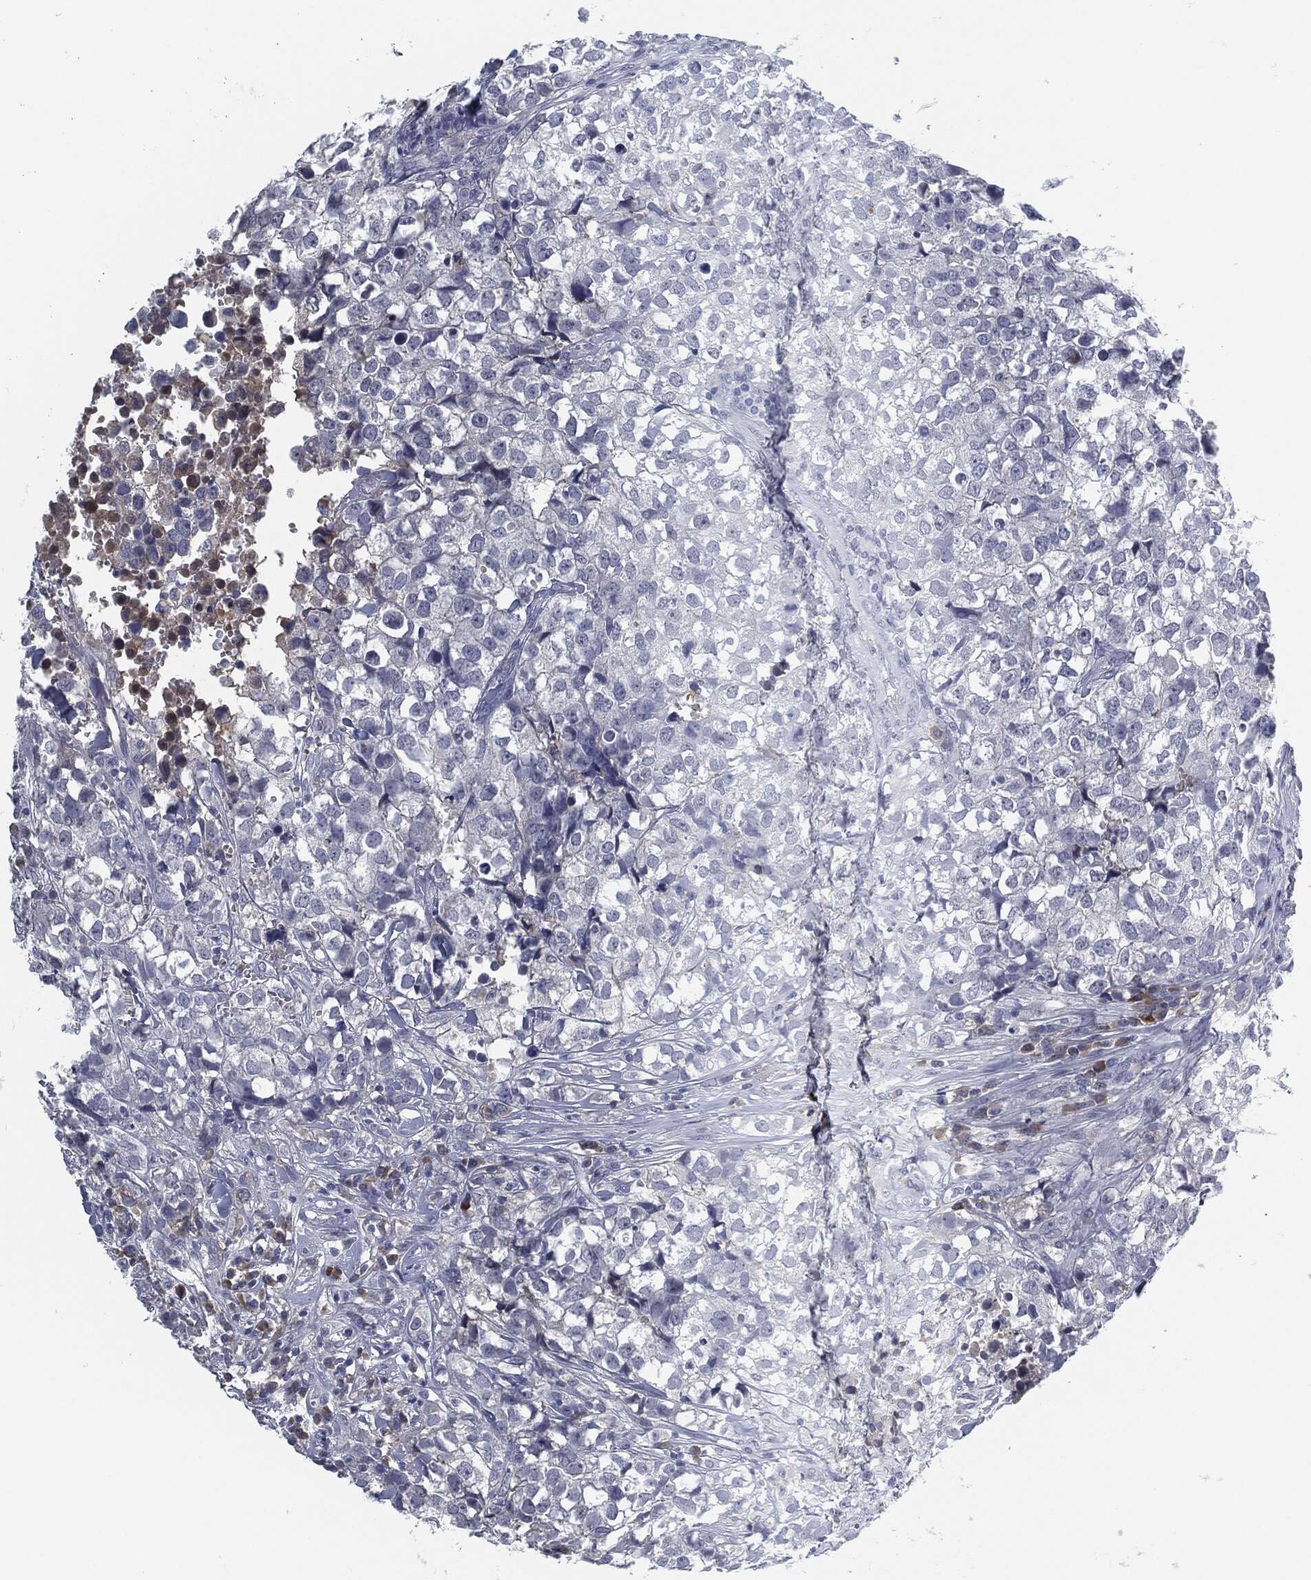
{"staining": {"intensity": "negative", "quantity": "none", "location": "none"}, "tissue": "breast cancer", "cell_type": "Tumor cells", "image_type": "cancer", "snomed": [{"axis": "morphology", "description": "Duct carcinoma"}, {"axis": "topography", "description": "Breast"}], "caption": "Immunohistochemical staining of invasive ductal carcinoma (breast) shows no significant expression in tumor cells.", "gene": "MST1", "patient": {"sex": "female", "age": 30}}